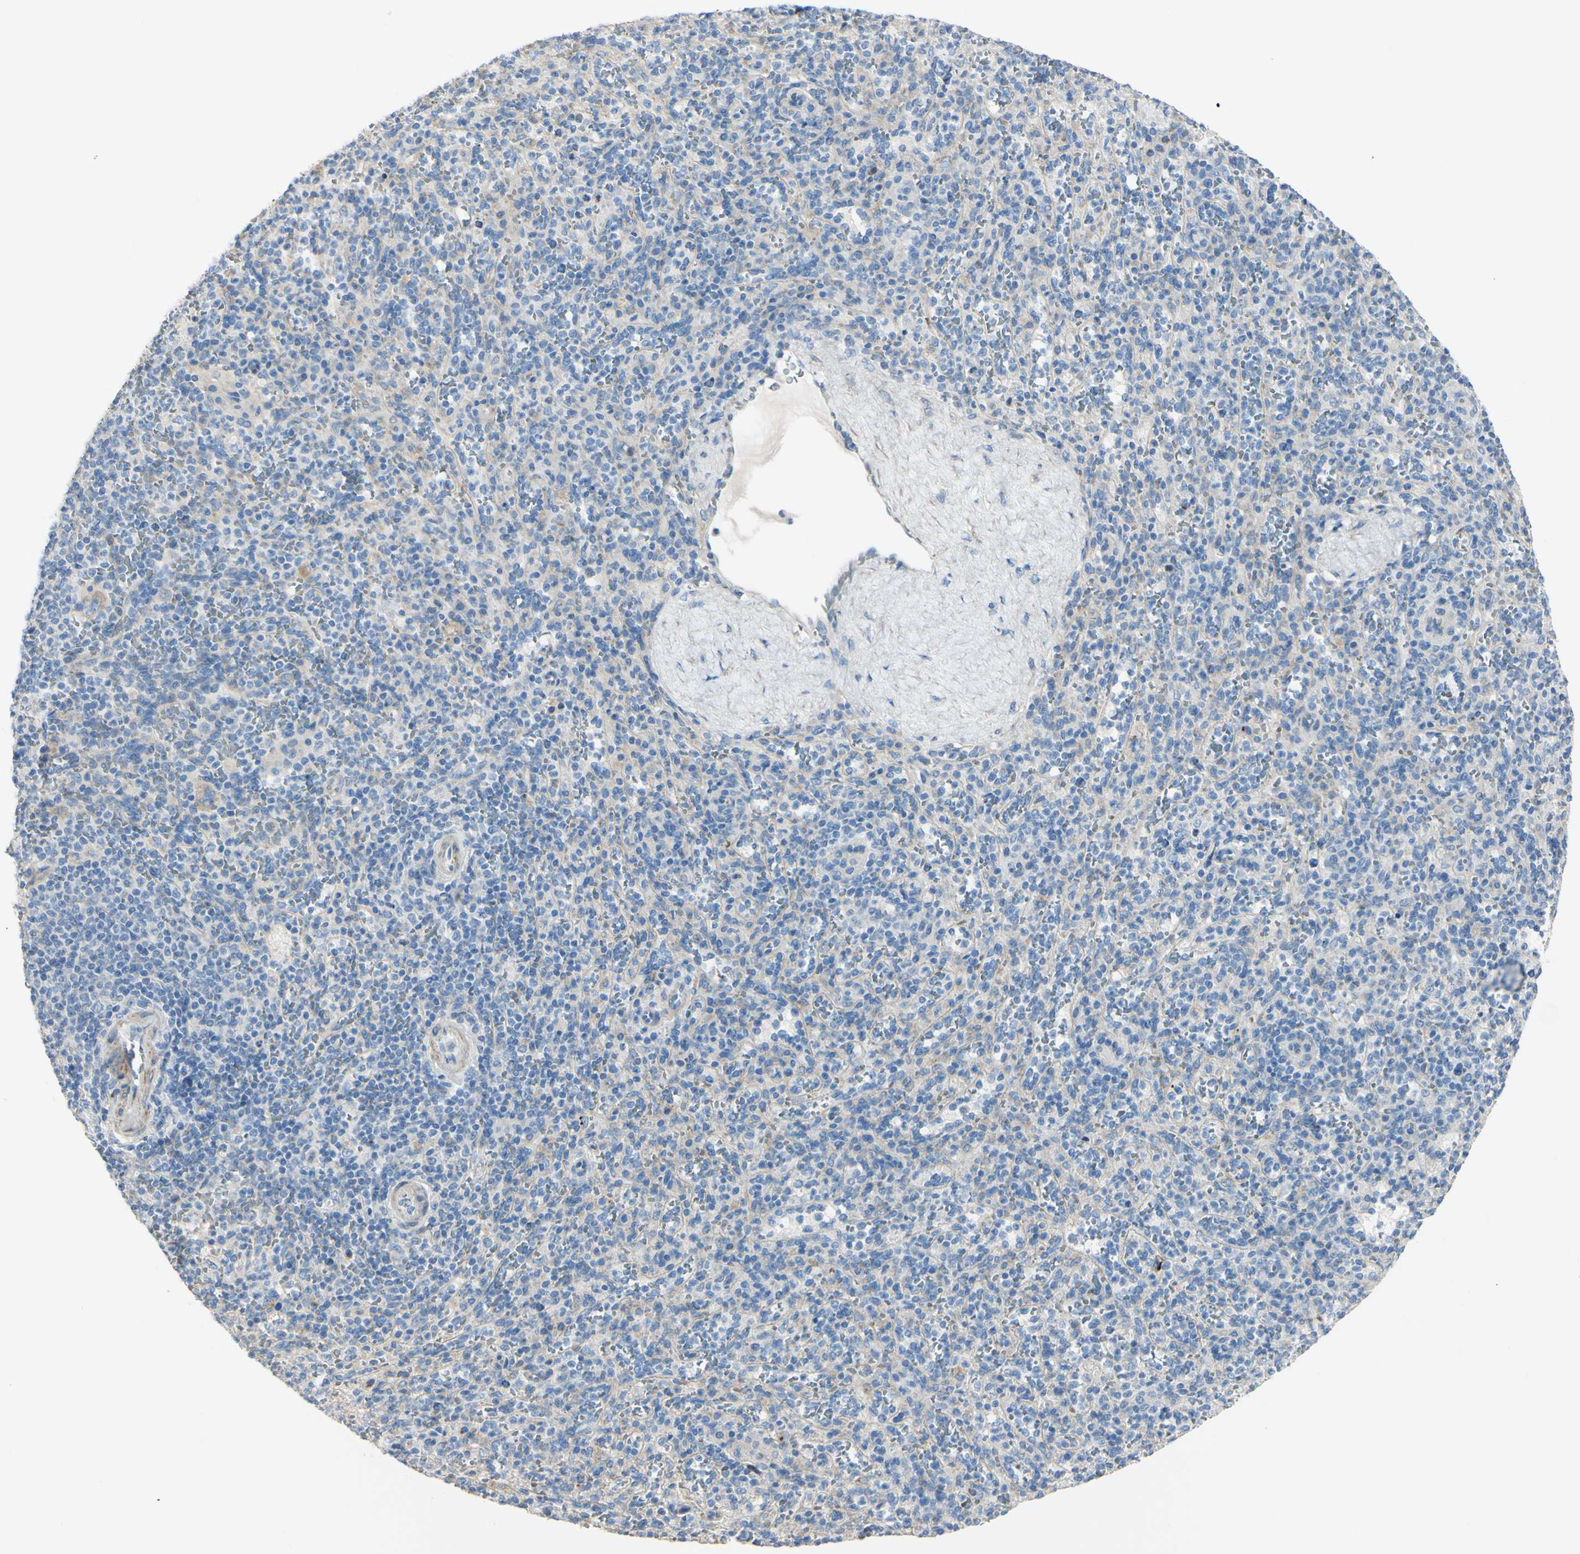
{"staining": {"intensity": "negative", "quantity": "none", "location": "none"}, "tissue": "spleen", "cell_type": "Cells in red pulp", "image_type": "normal", "snomed": [{"axis": "morphology", "description": "Normal tissue, NOS"}, {"axis": "topography", "description": "Spleen"}], "caption": "The immunohistochemistry micrograph has no significant expression in cells in red pulp of spleen. Brightfield microscopy of immunohistochemistry (IHC) stained with DAB (brown) and hematoxylin (blue), captured at high magnification.", "gene": "NCBP2L", "patient": {"sex": "male", "age": 36}}